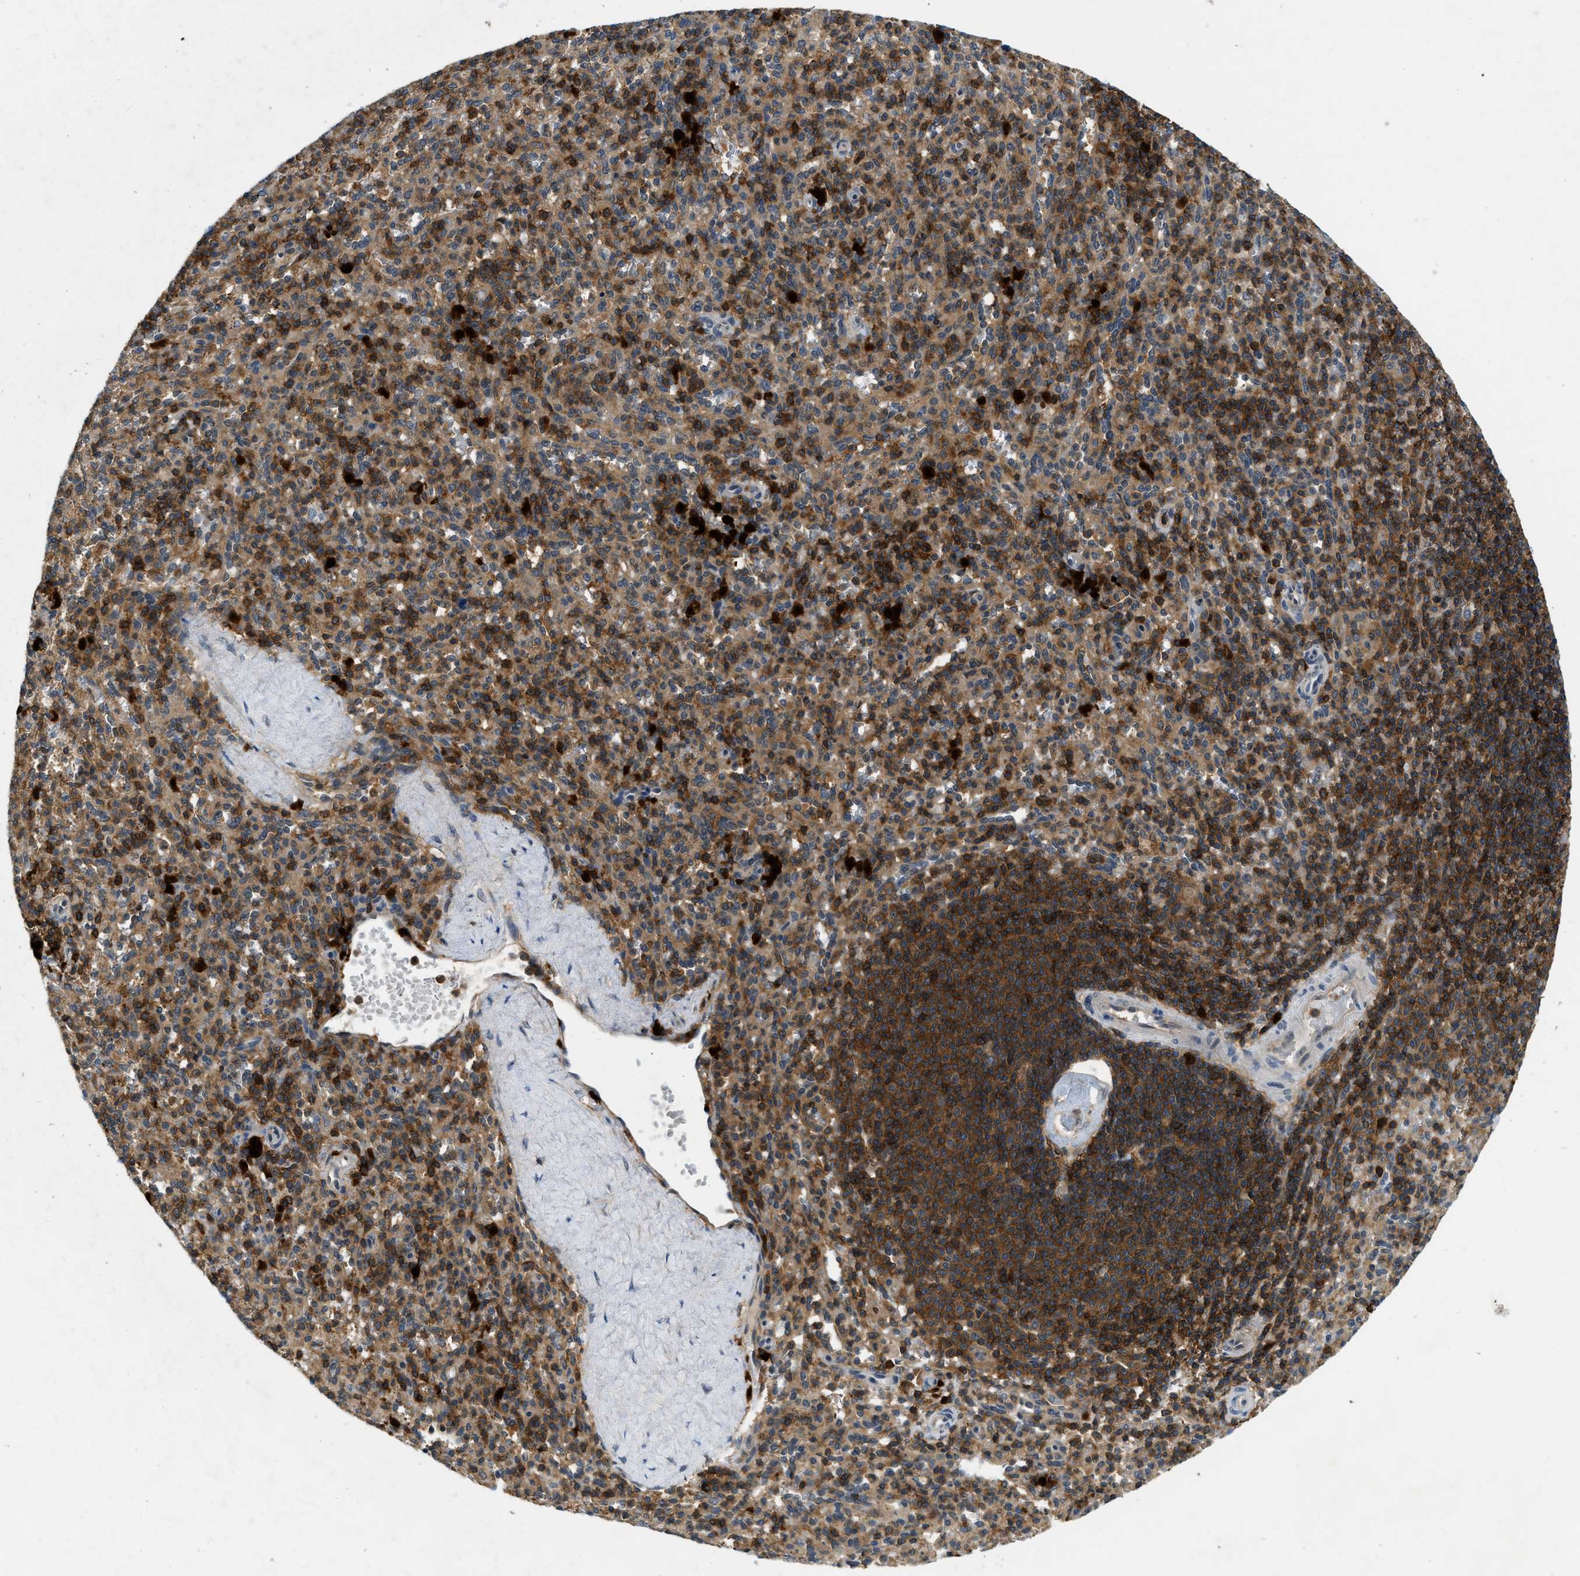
{"staining": {"intensity": "moderate", "quantity": ">75%", "location": "cytoplasmic/membranous"}, "tissue": "spleen", "cell_type": "Cells in red pulp", "image_type": "normal", "snomed": [{"axis": "morphology", "description": "Normal tissue, NOS"}, {"axis": "topography", "description": "Spleen"}], "caption": "Immunohistochemical staining of normal spleen reveals medium levels of moderate cytoplasmic/membranous positivity in approximately >75% of cells in red pulp.", "gene": "GMPPB", "patient": {"sex": "male", "age": 36}}